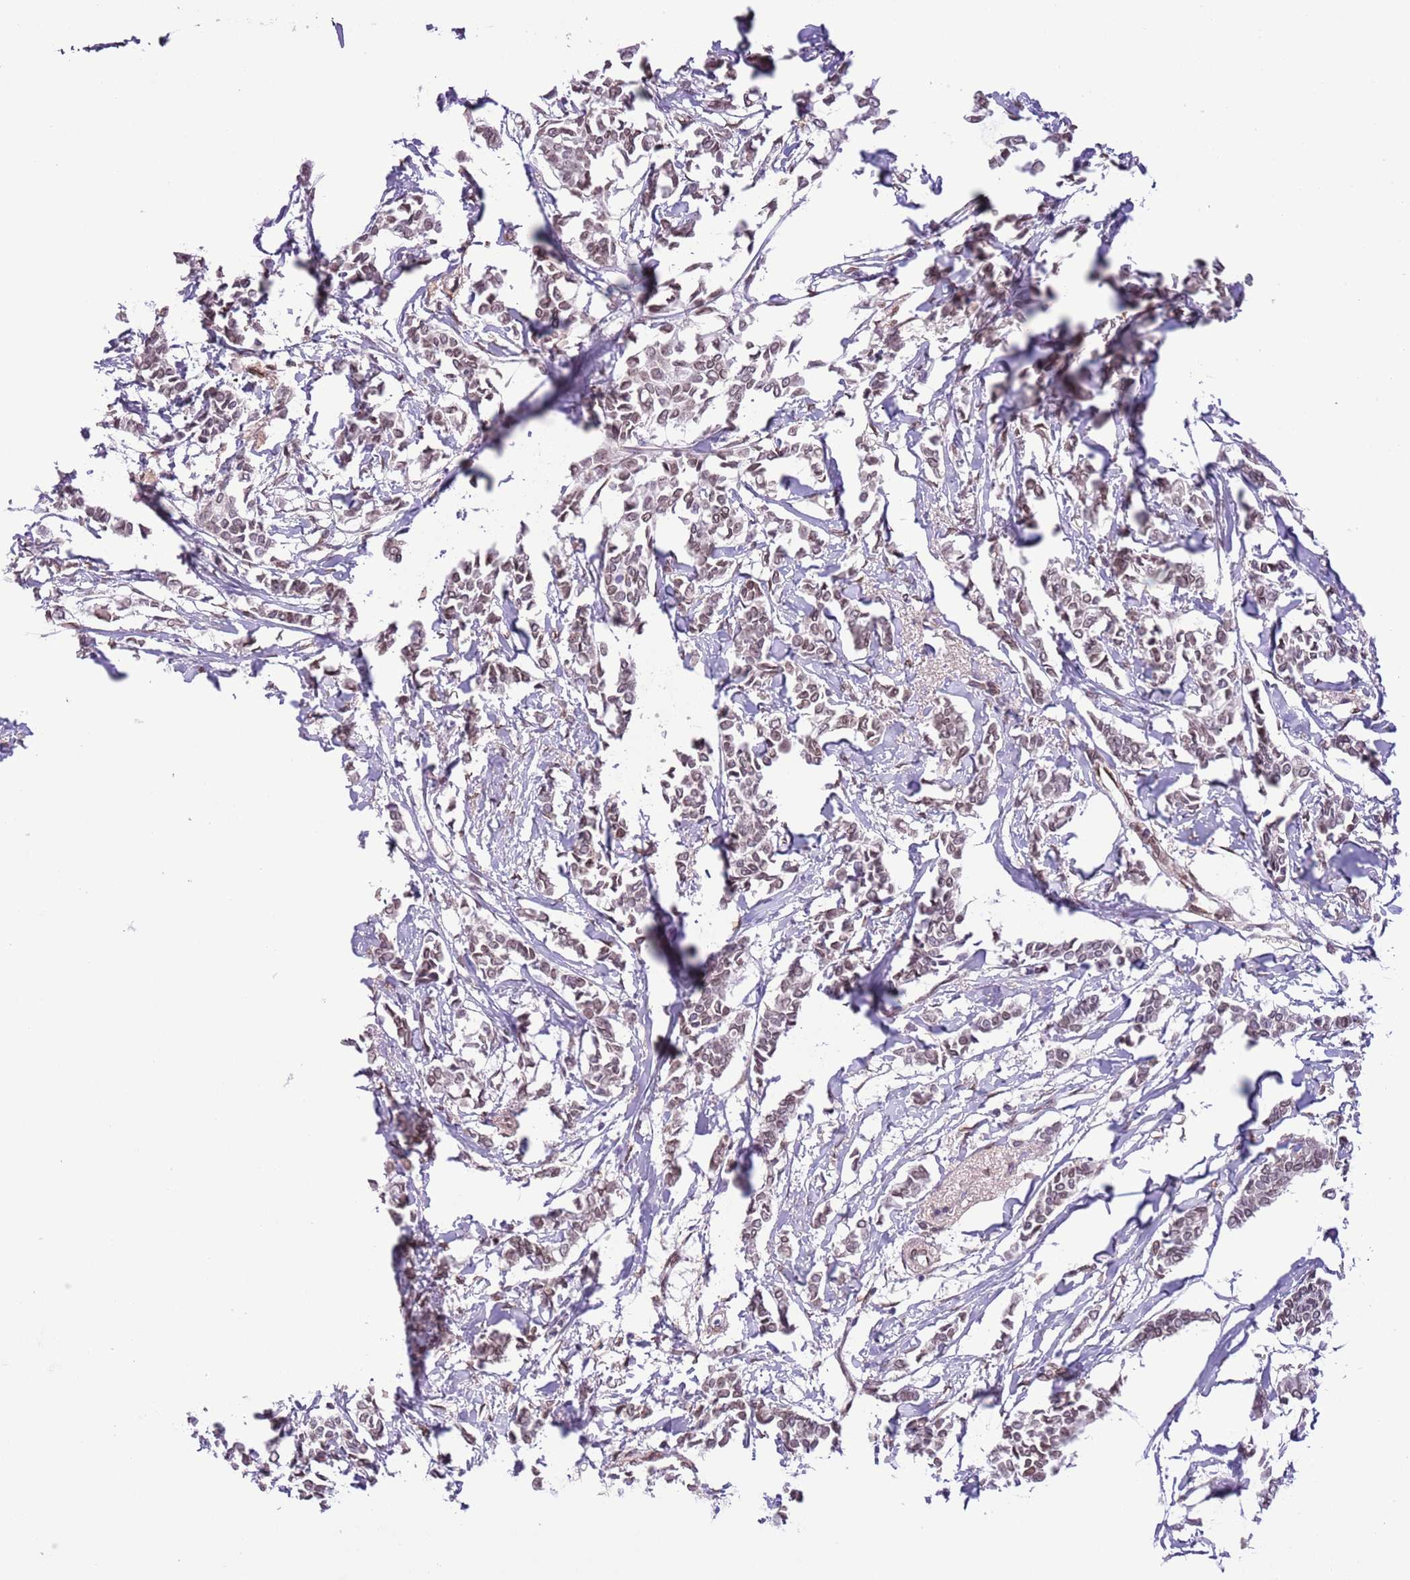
{"staining": {"intensity": "moderate", "quantity": ">75%", "location": "cytoplasmic/membranous,nuclear"}, "tissue": "breast cancer", "cell_type": "Tumor cells", "image_type": "cancer", "snomed": [{"axis": "morphology", "description": "Duct carcinoma"}, {"axis": "topography", "description": "Breast"}], "caption": "IHC of breast cancer reveals medium levels of moderate cytoplasmic/membranous and nuclear expression in about >75% of tumor cells. The staining was performed using DAB, with brown indicating positive protein expression. Nuclei are stained blue with hematoxylin.", "gene": "ZGLP1", "patient": {"sex": "female", "age": 41}}